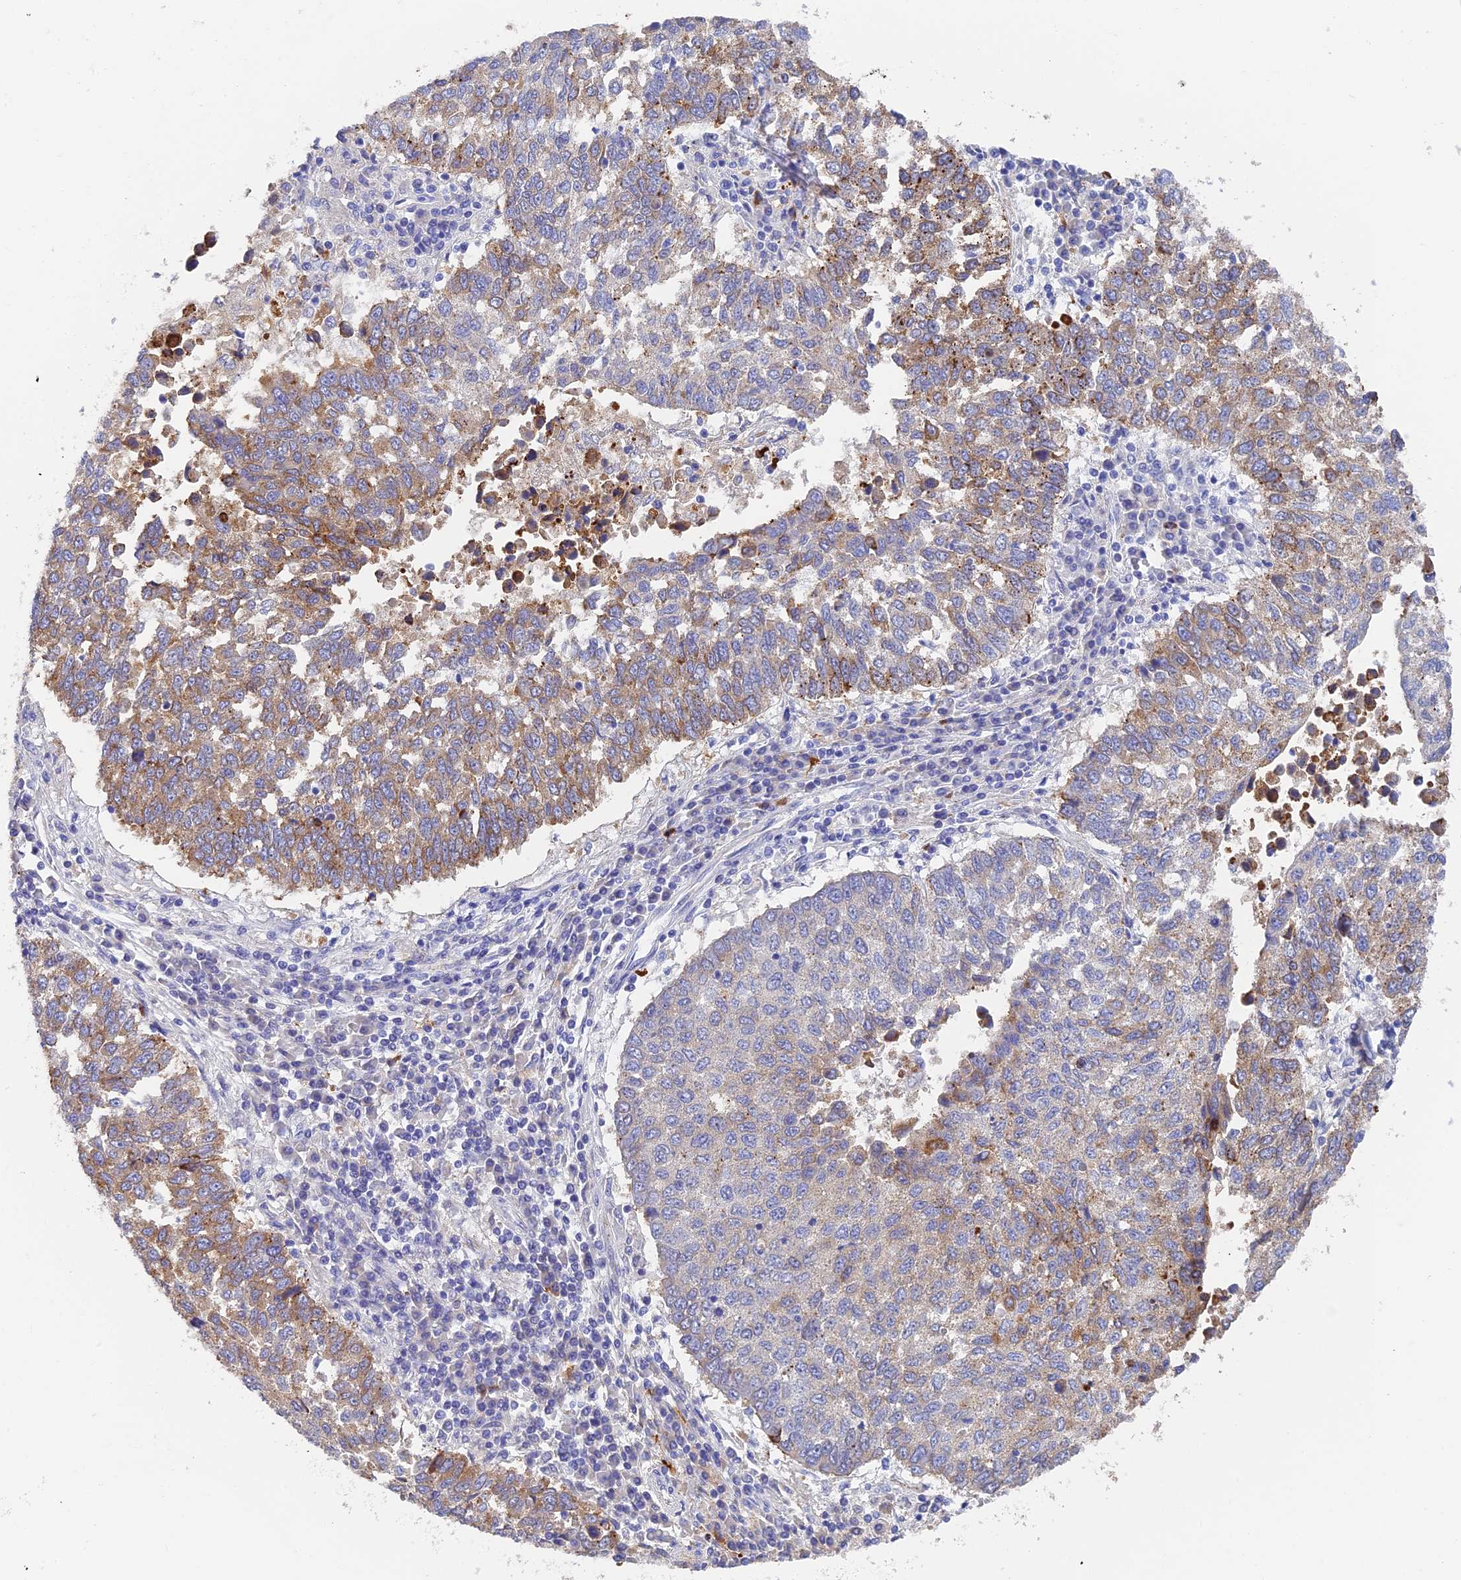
{"staining": {"intensity": "moderate", "quantity": "25%-75%", "location": "cytoplasmic/membranous"}, "tissue": "lung cancer", "cell_type": "Tumor cells", "image_type": "cancer", "snomed": [{"axis": "morphology", "description": "Squamous cell carcinoma, NOS"}, {"axis": "topography", "description": "Lung"}], "caption": "The micrograph displays a brown stain indicating the presence of a protein in the cytoplasmic/membranous of tumor cells in lung cancer (squamous cell carcinoma).", "gene": "ADAMTS13", "patient": {"sex": "male", "age": 73}}